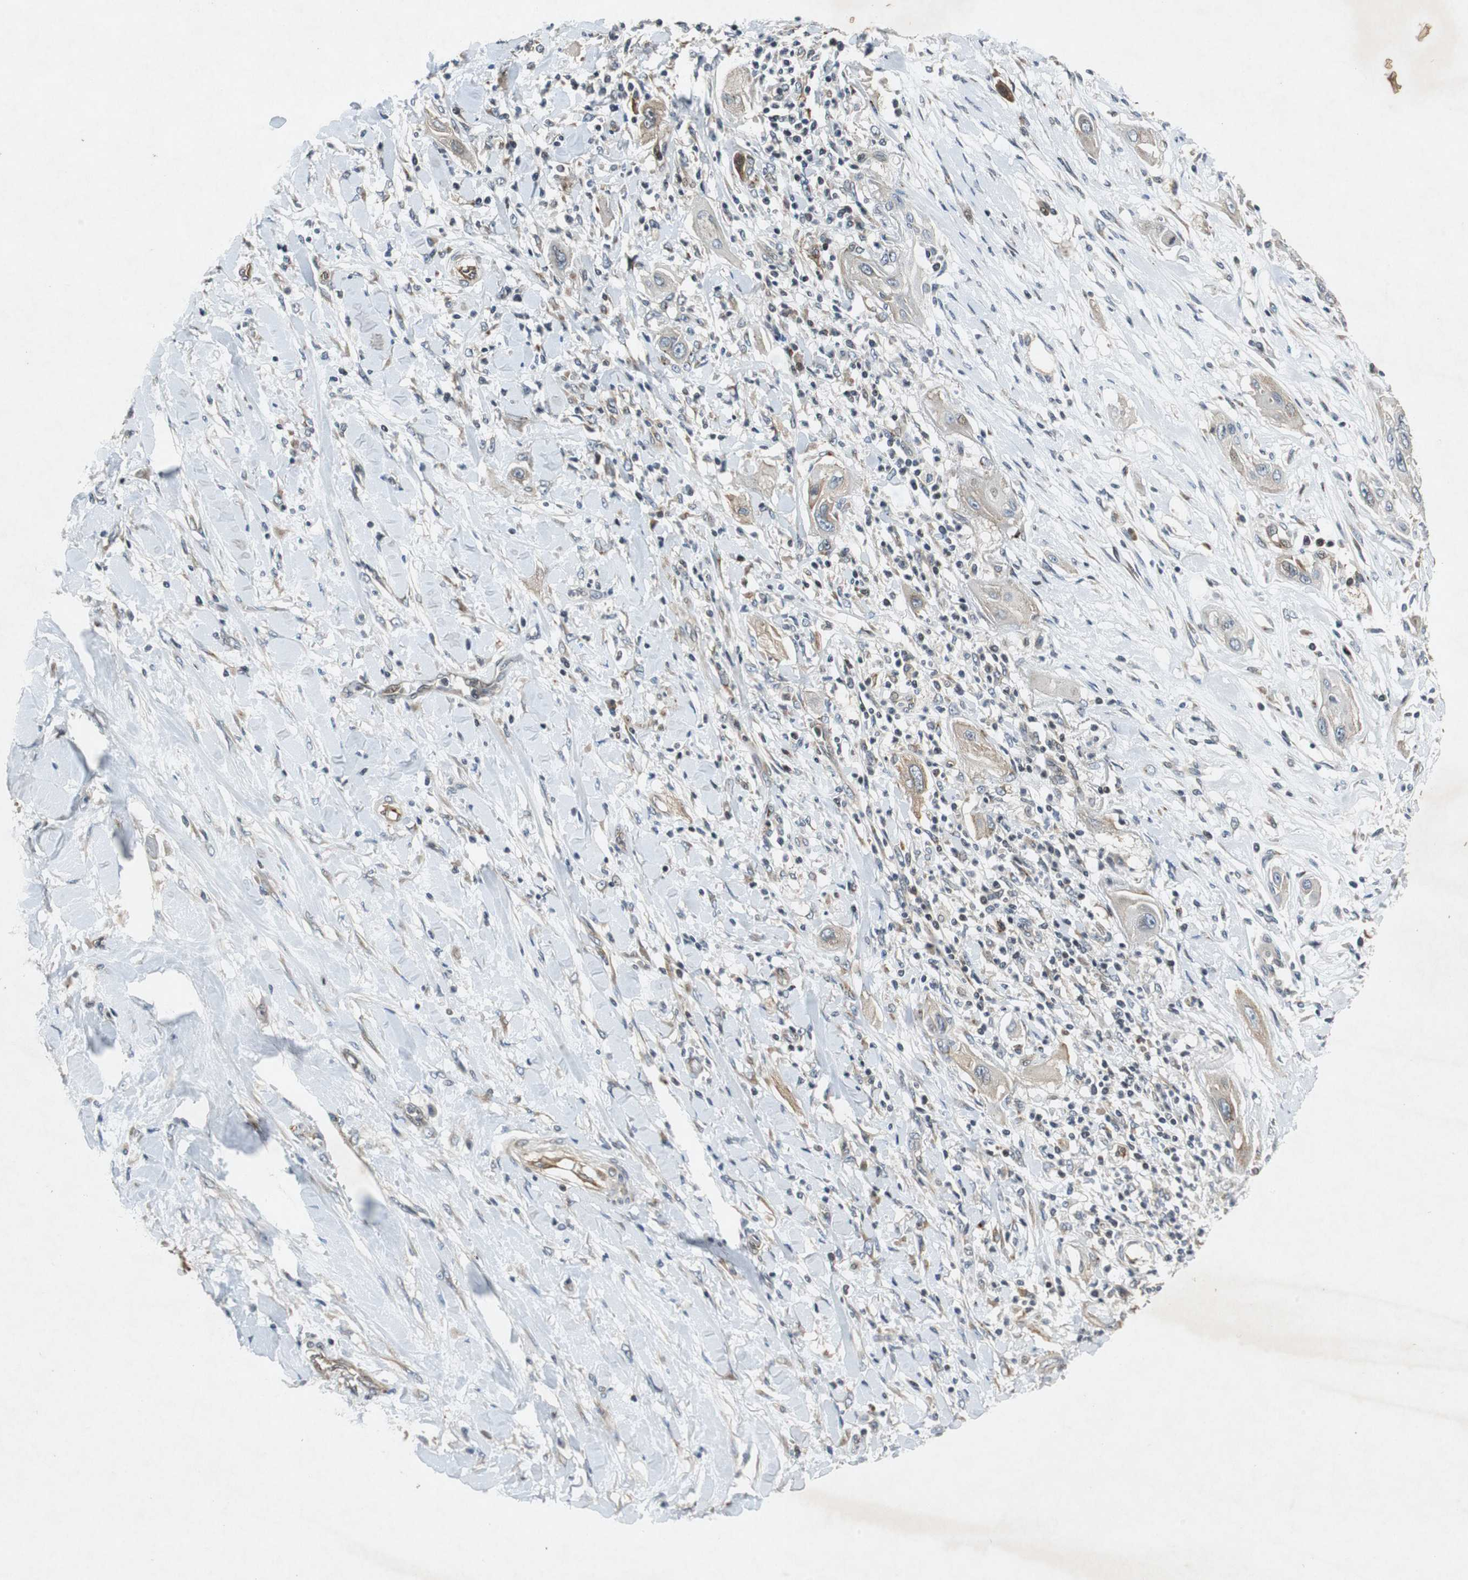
{"staining": {"intensity": "weak", "quantity": "25%-75%", "location": "cytoplasmic/membranous"}, "tissue": "lung cancer", "cell_type": "Tumor cells", "image_type": "cancer", "snomed": [{"axis": "morphology", "description": "Squamous cell carcinoma, NOS"}, {"axis": "topography", "description": "Lung"}], "caption": "Lung cancer stained for a protein displays weak cytoplasmic/membranous positivity in tumor cells.", "gene": "TUBA4A", "patient": {"sex": "female", "age": 47}}